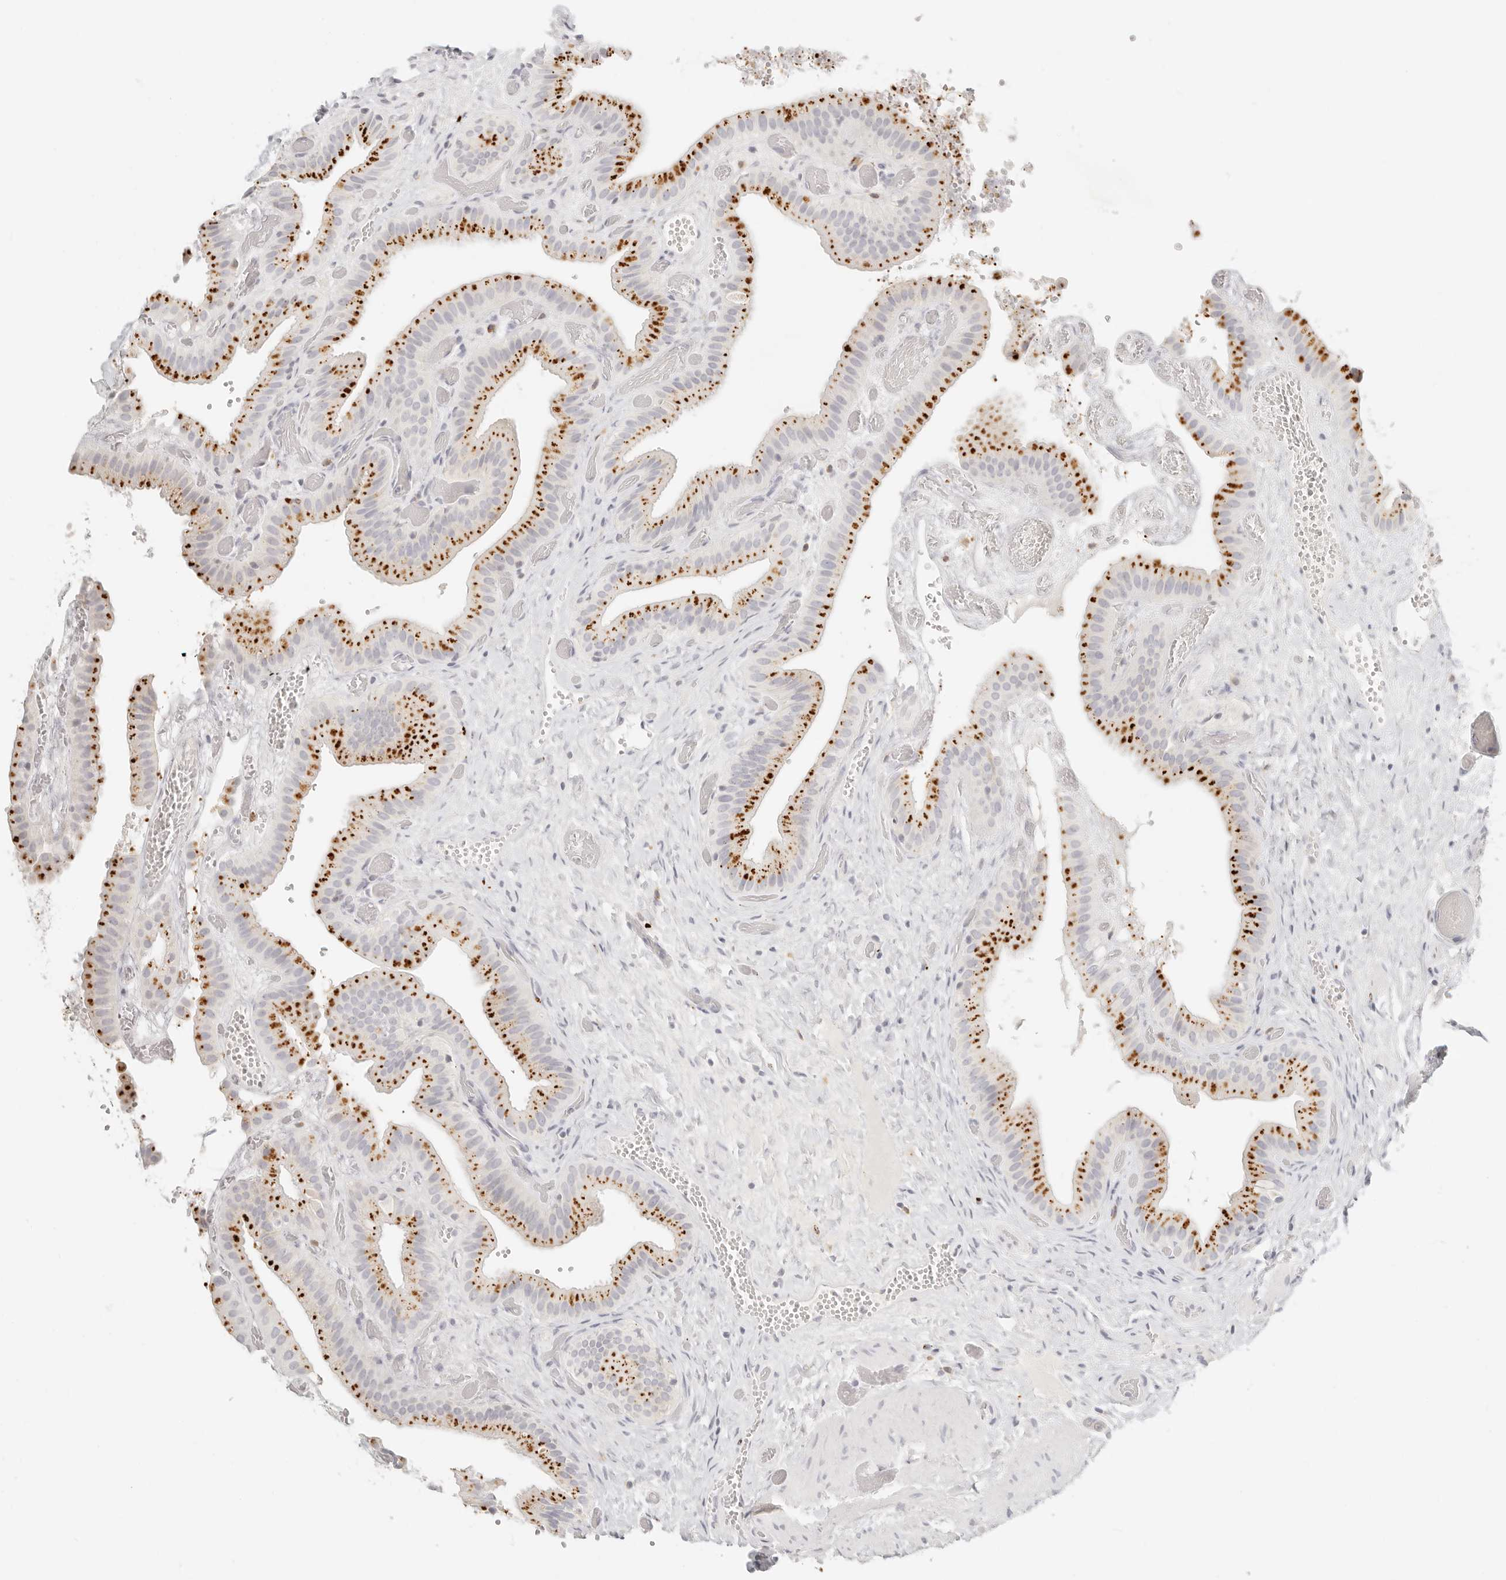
{"staining": {"intensity": "strong", "quantity": "25%-75%", "location": "cytoplasmic/membranous"}, "tissue": "gallbladder", "cell_type": "Glandular cells", "image_type": "normal", "snomed": [{"axis": "morphology", "description": "Normal tissue, NOS"}, {"axis": "topography", "description": "Gallbladder"}], "caption": "Immunohistochemical staining of normal gallbladder reveals high levels of strong cytoplasmic/membranous expression in approximately 25%-75% of glandular cells.", "gene": "RNASET2", "patient": {"sex": "female", "age": 64}}